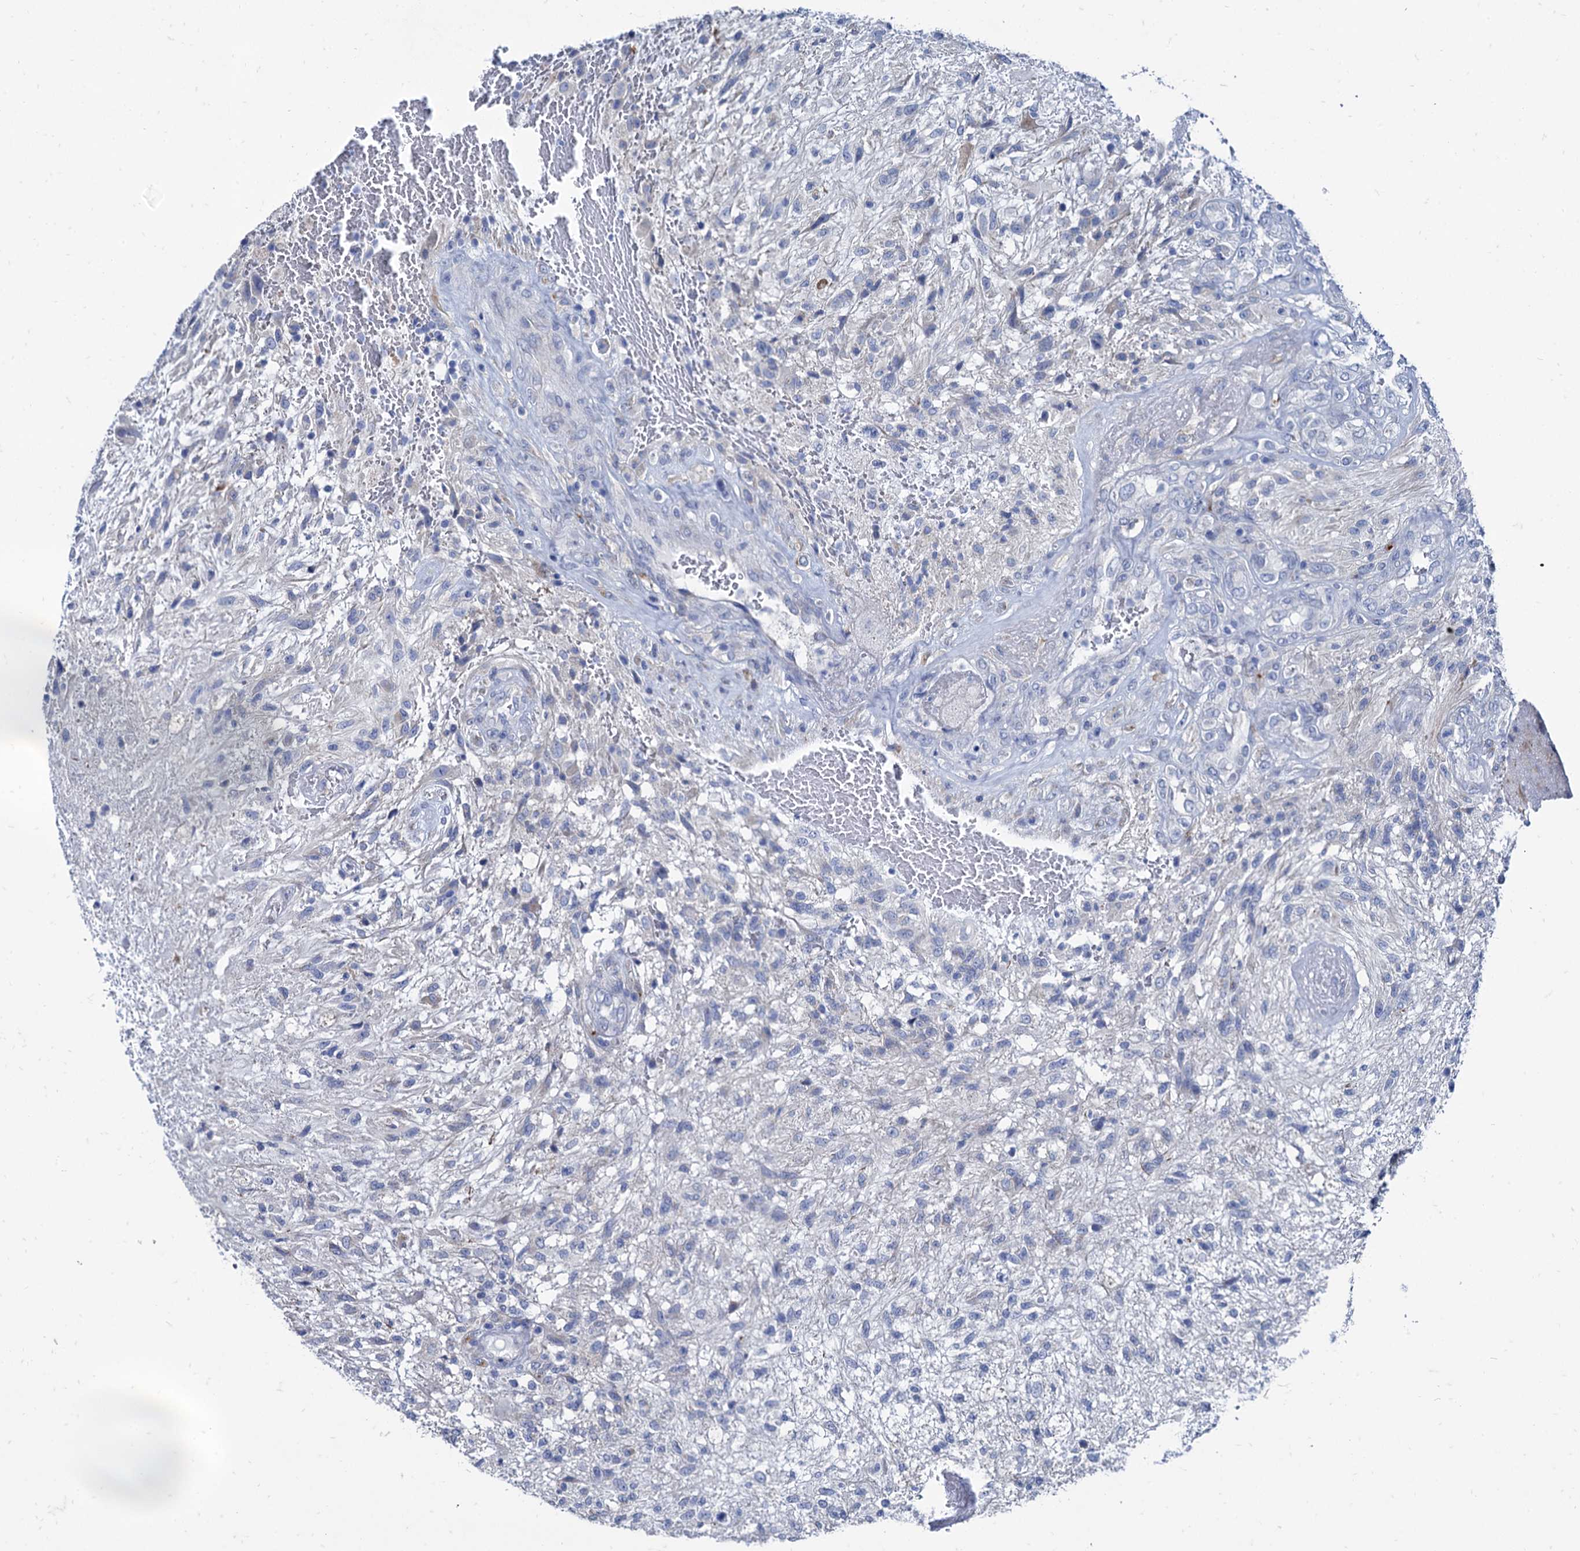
{"staining": {"intensity": "negative", "quantity": "none", "location": "none"}, "tissue": "glioma", "cell_type": "Tumor cells", "image_type": "cancer", "snomed": [{"axis": "morphology", "description": "Glioma, malignant, High grade"}, {"axis": "topography", "description": "Brain"}], "caption": "Photomicrograph shows no significant protein staining in tumor cells of glioma.", "gene": "FOXR2", "patient": {"sex": "male", "age": 56}}